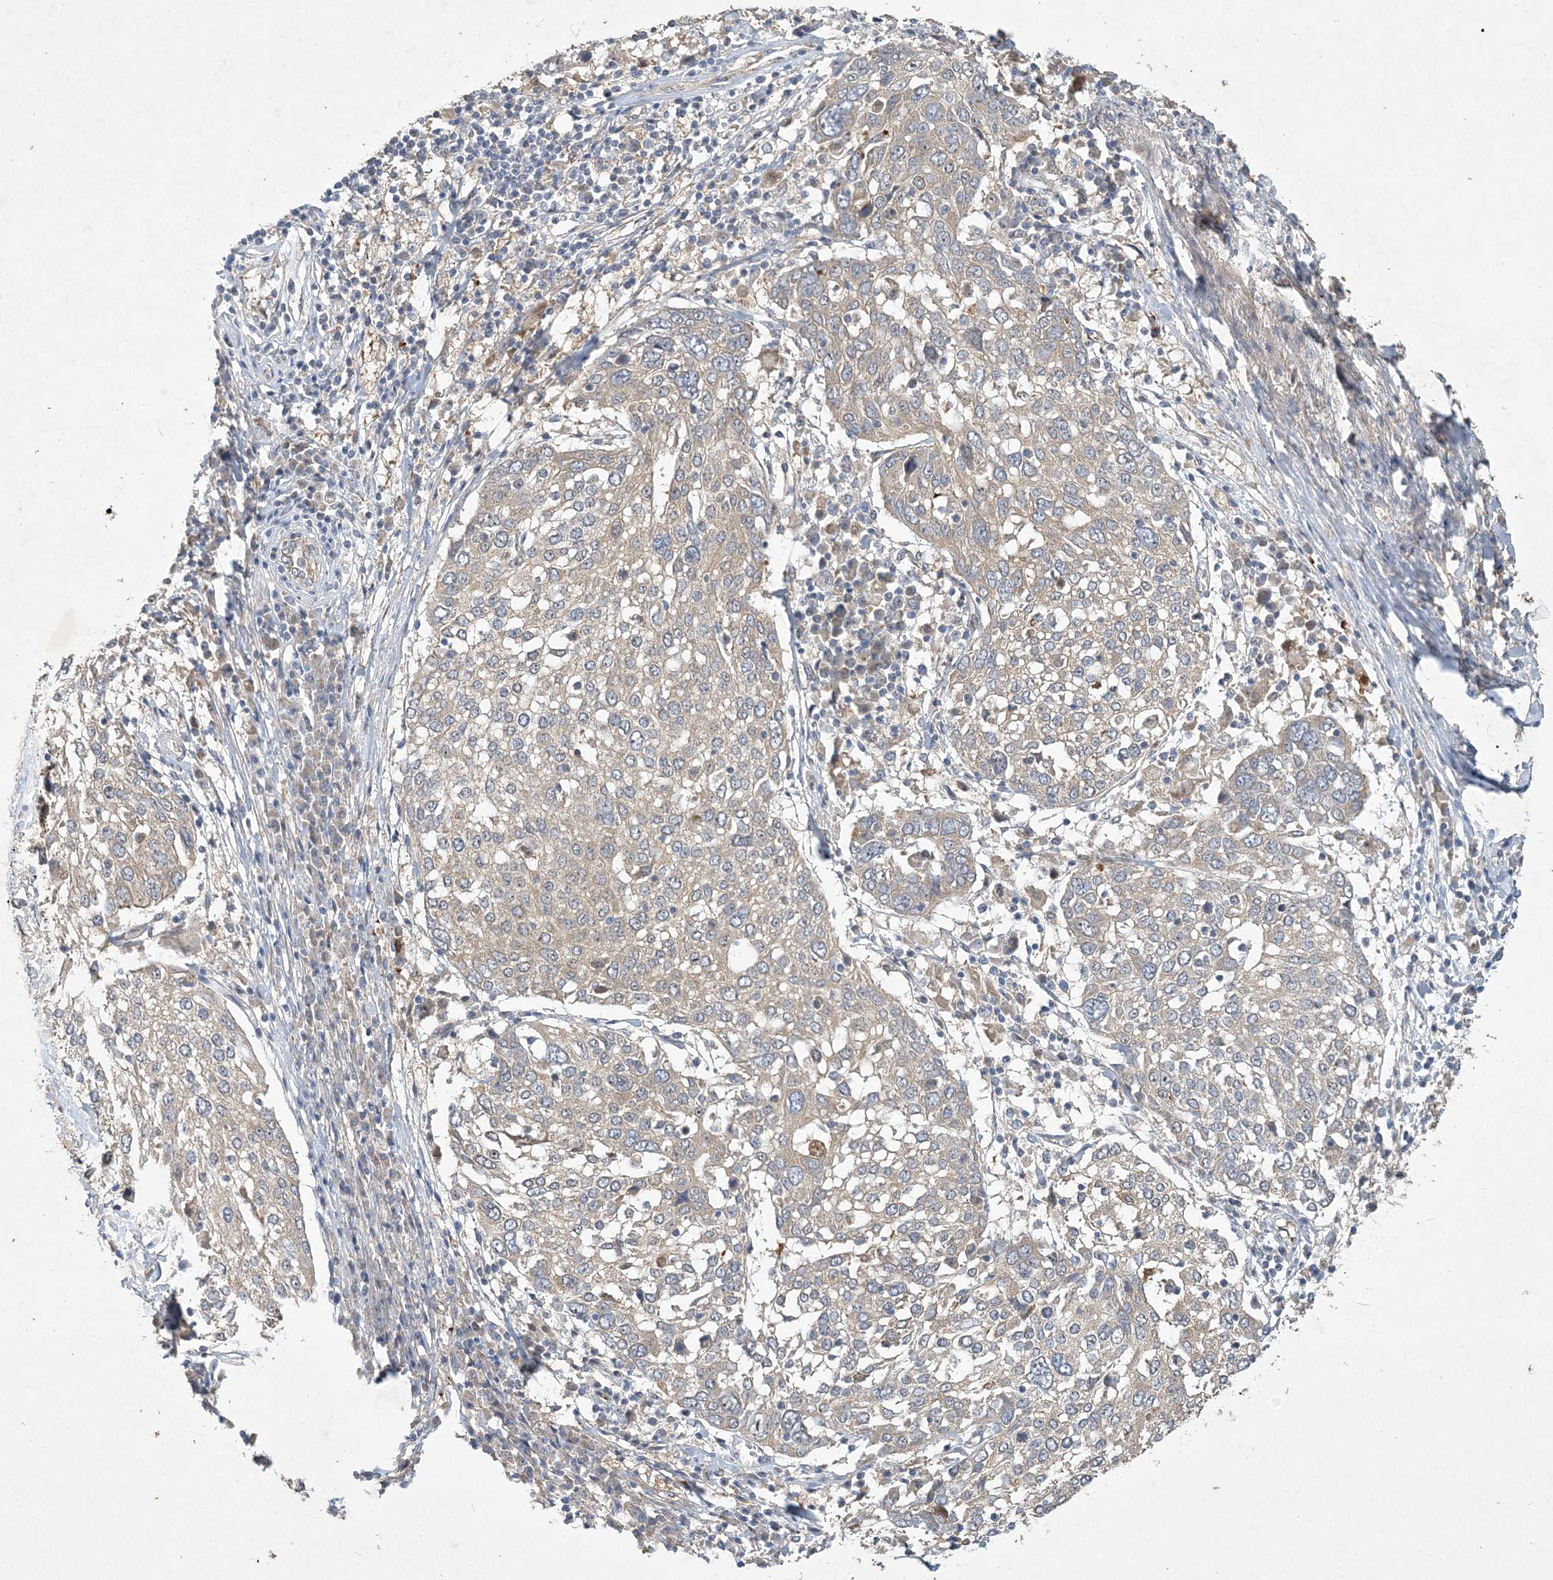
{"staining": {"intensity": "weak", "quantity": "<25%", "location": "cytoplasmic/membranous"}, "tissue": "lung cancer", "cell_type": "Tumor cells", "image_type": "cancer", "snomed": [{"axis": "morphology", "description": "Squamous cell carcinoma, NOS"}, {"axis": "topography", "description": "Lung"}], "caption": "The micrograph exhibits no significant staining in tumor cells of lung squamous cell carcinoma.", "gene": "FEZ2", "patient": {"sex": "male", "age": 65}}